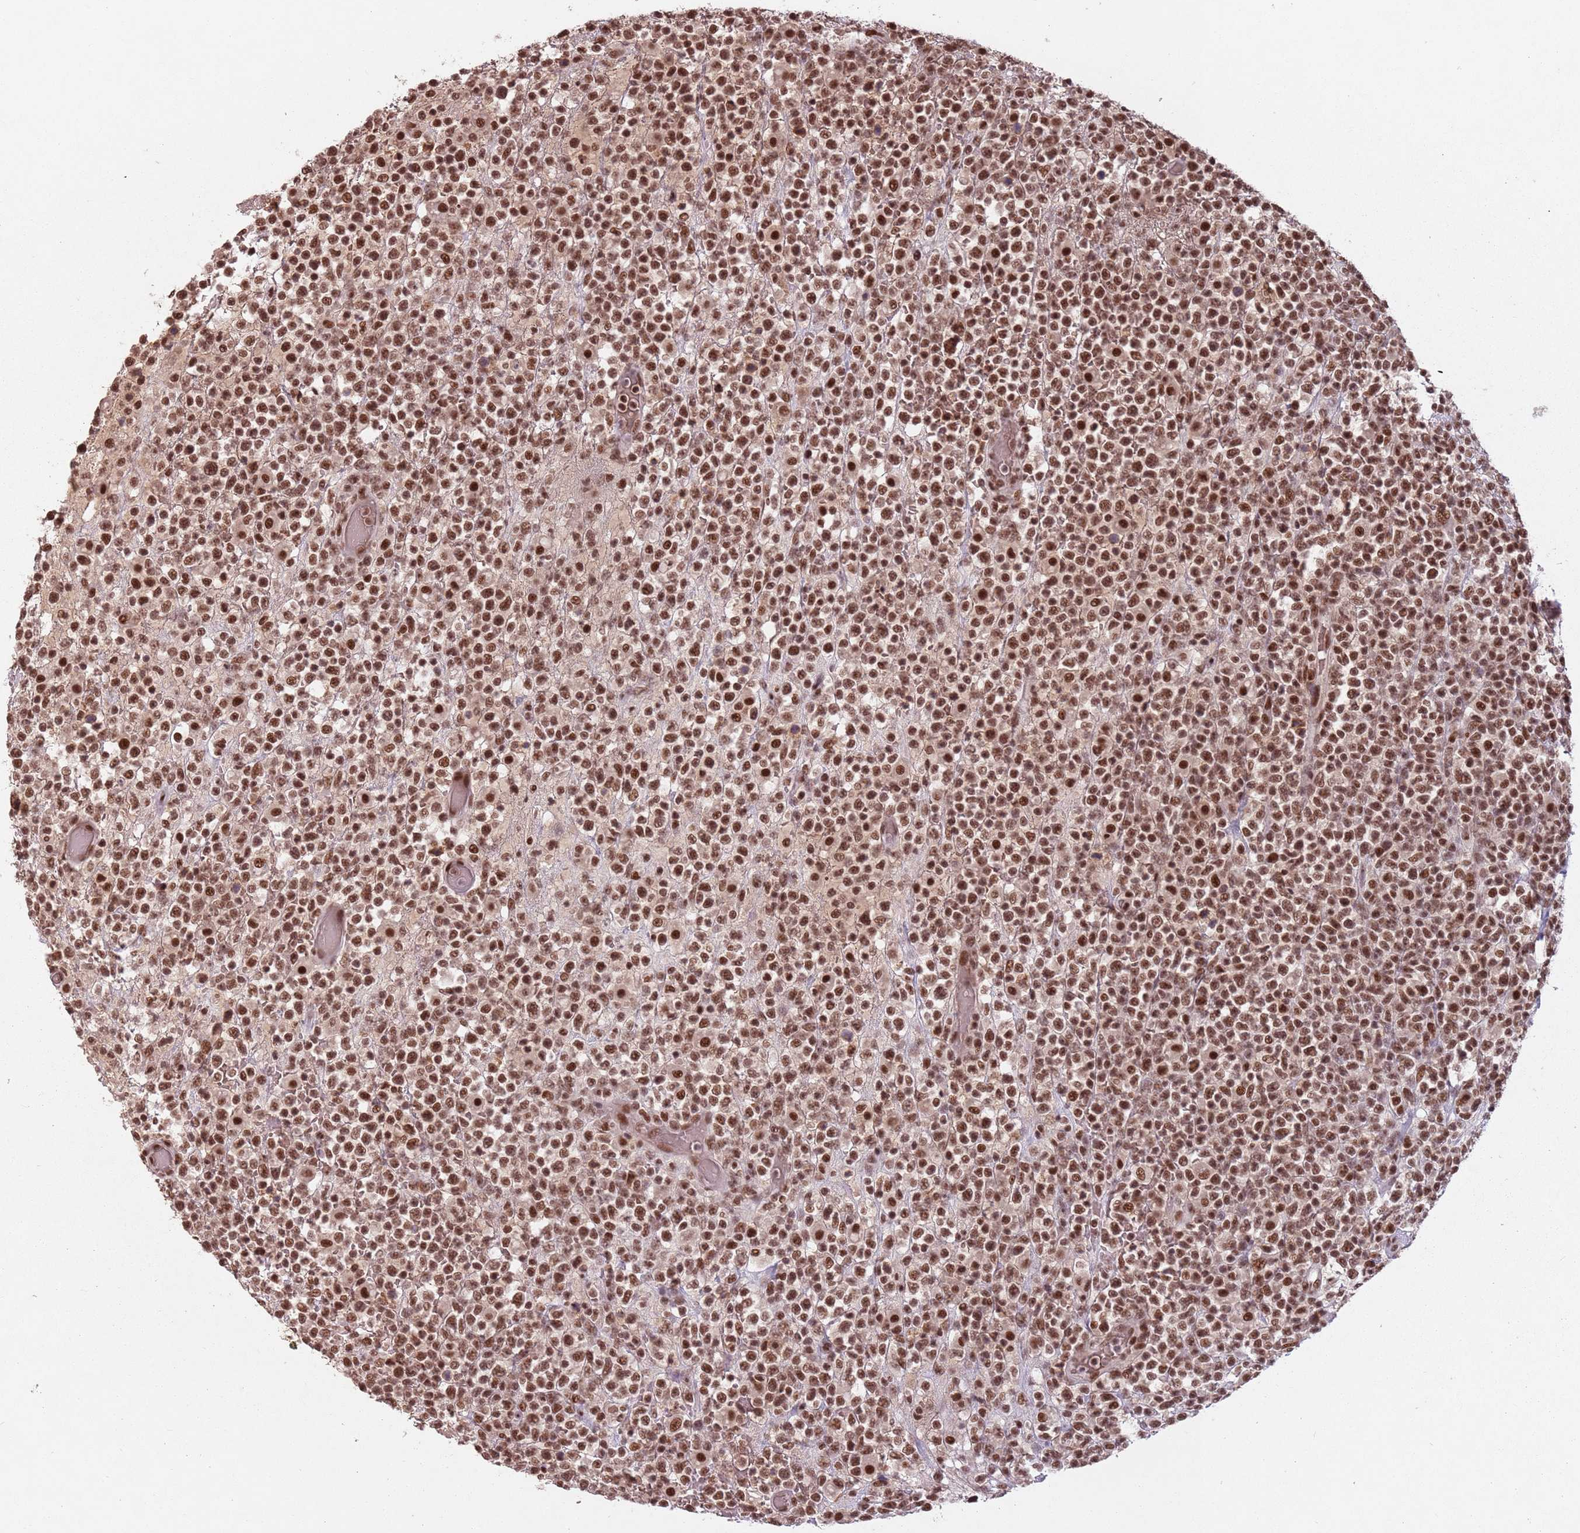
{"staining": {"intensity": "moderate", "quantity": ">75%", "location": "nuclear"}, "tissue": "lymphoma", "cell_type": "Tumor cells", "image_type": "cancer", "snomed": [{"axis": "morphology", "description": "Malignant lymphoma, non-Hodgkin's type, High grade"}, {"axis": "topography", "description": "Colon"}], "caption": "This is a photomicrograph of immunohistochemistry (IHC) staining of high-grade malignant lymphoma, non-Hodgkin's type, which shows moderate positivity in the nuclear of tumor cells.", "gene": "NCBP1", "patient": {"sex": "female", "age": 53}}